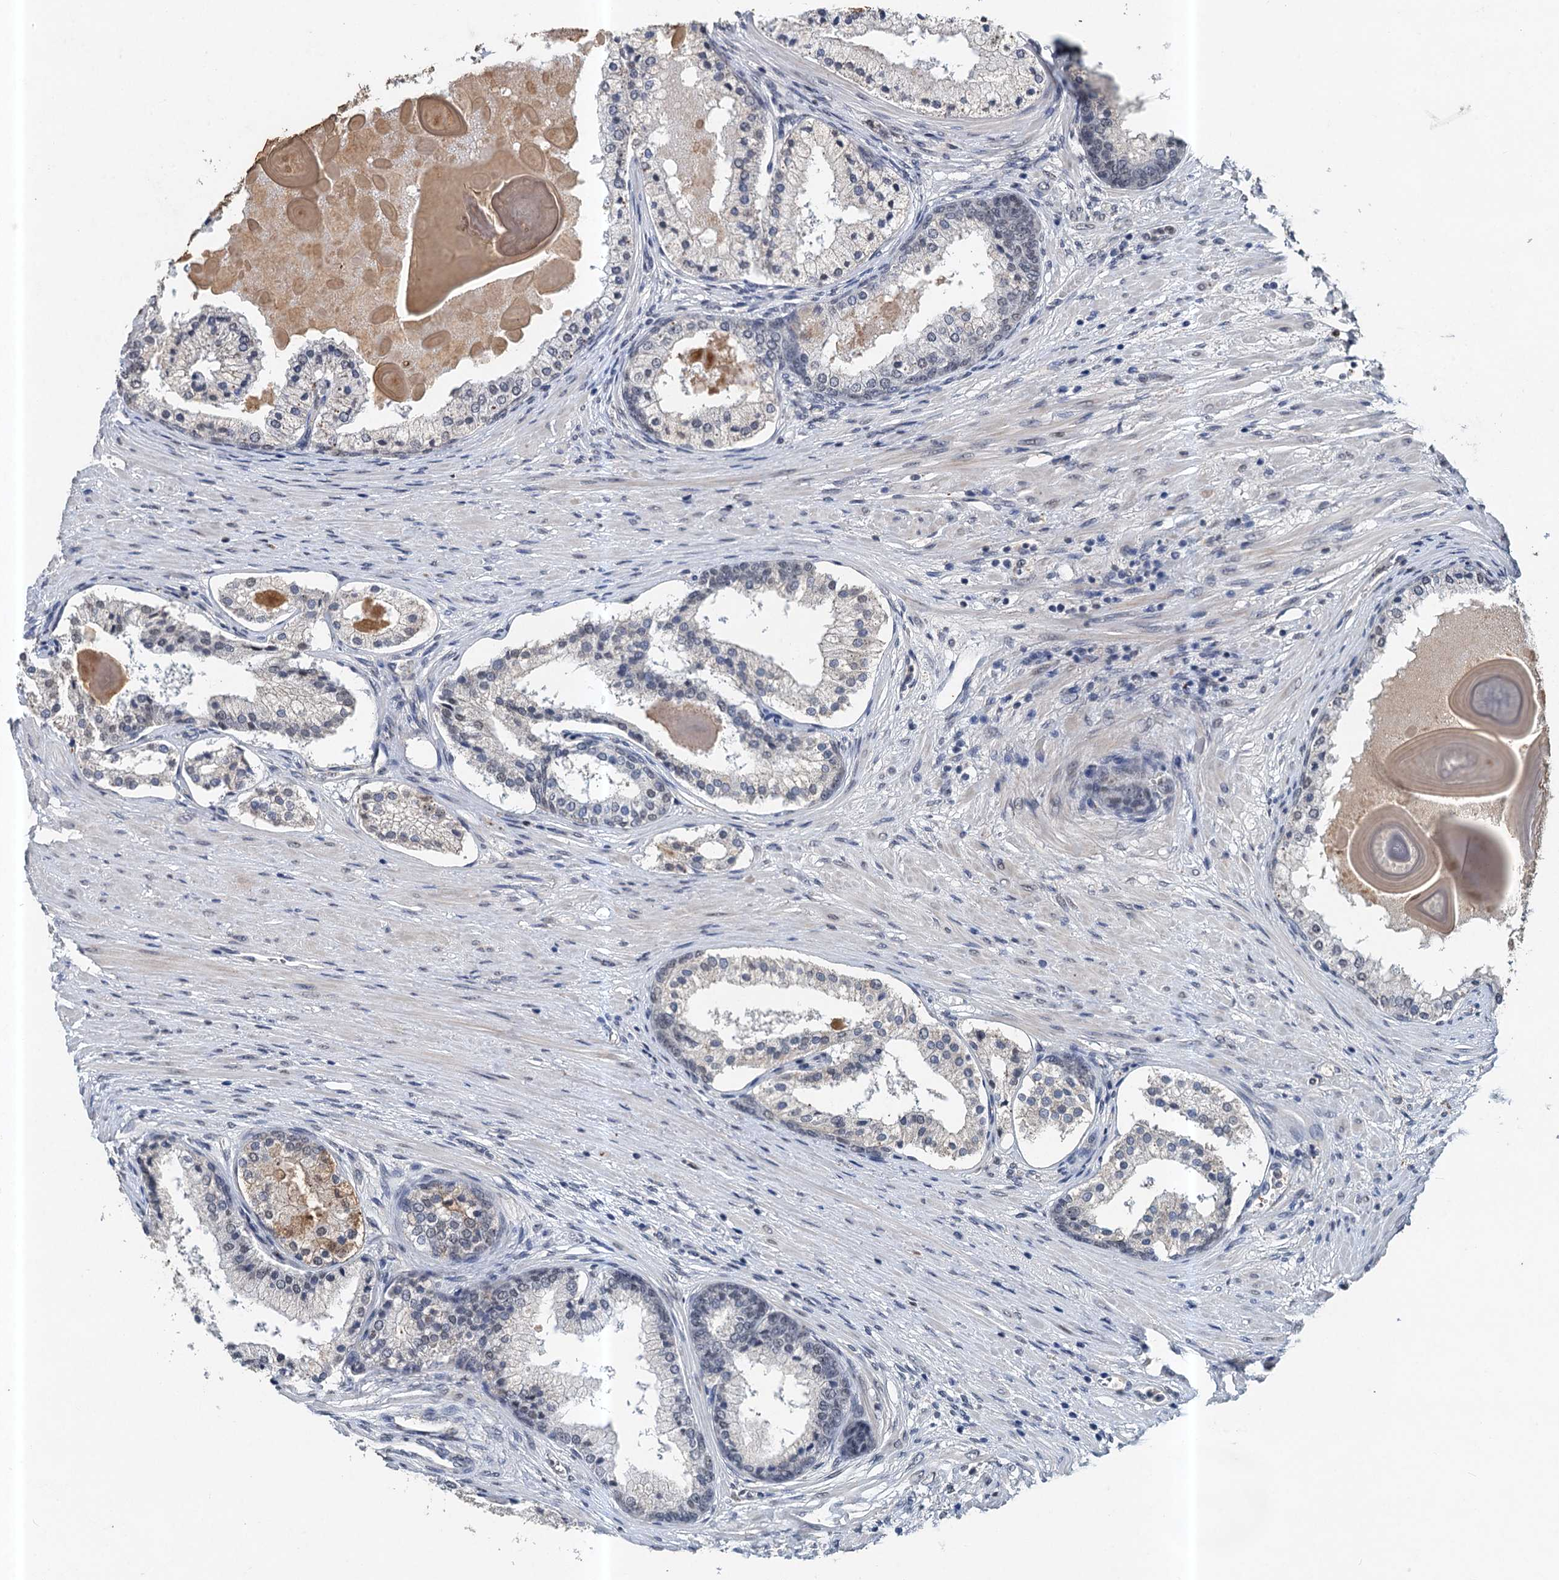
{"staining": {"intensity": "negative", "quantity": "none", "location": "none"}, "tissue": "prostate cancer", "cell_type": "Tumor cells", "image_type": "cancer", "snomed": [{"axis": "morphology", "description": "Adenocarcinoma, Low grade"}, {"axis": "topography", "description": "Prostate"}], "caption": "Immunohistochemistry (IHC) of human prostate cancer displays no staining in tumor cells.", "gene": "CSTF3", "patient": {"sex": "male", "age": 59}}